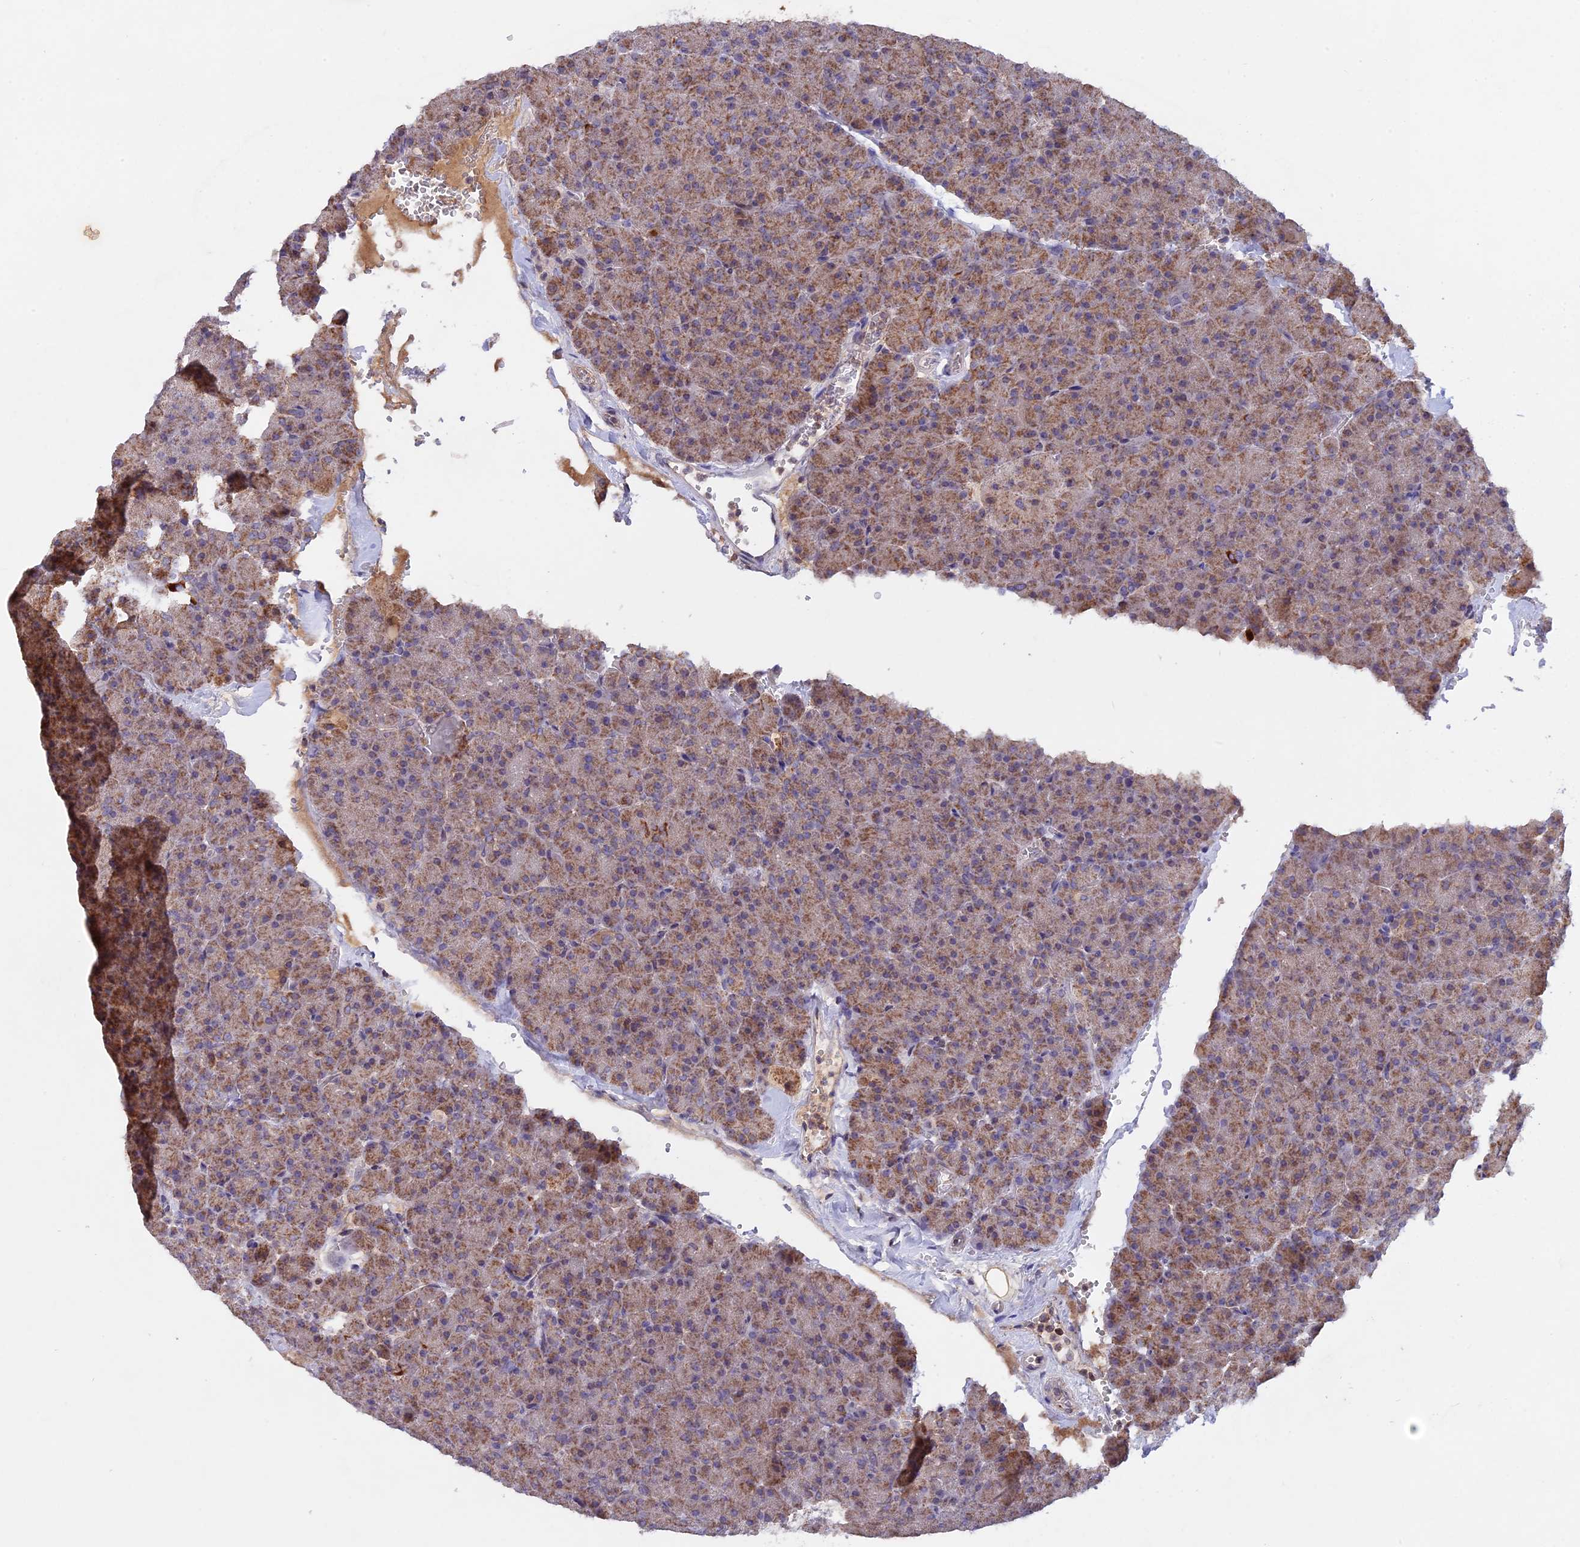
{"staining": {"intensity": "moderate", "quantity": ">75%", "location": "cytoplasmic/membranous"}, "tissue": "pancreas", "cell_type": "Exocrine glandular cells", "image_type": "normal", "snomed": [{"axis": "morphology", "description": "Normal tissue, NOS"}, {"axis": "topography", "description": "Pancreas"}], "caption": "Pancreas stained with DAB immunohistochemistry (IHC) shows medium levels of moderate cytoplasmic/membranous expression in approximately >75% of exocrine glandular cells.", "gene": "MPV17L", "patient": {"sex": "male", "age": 36}}